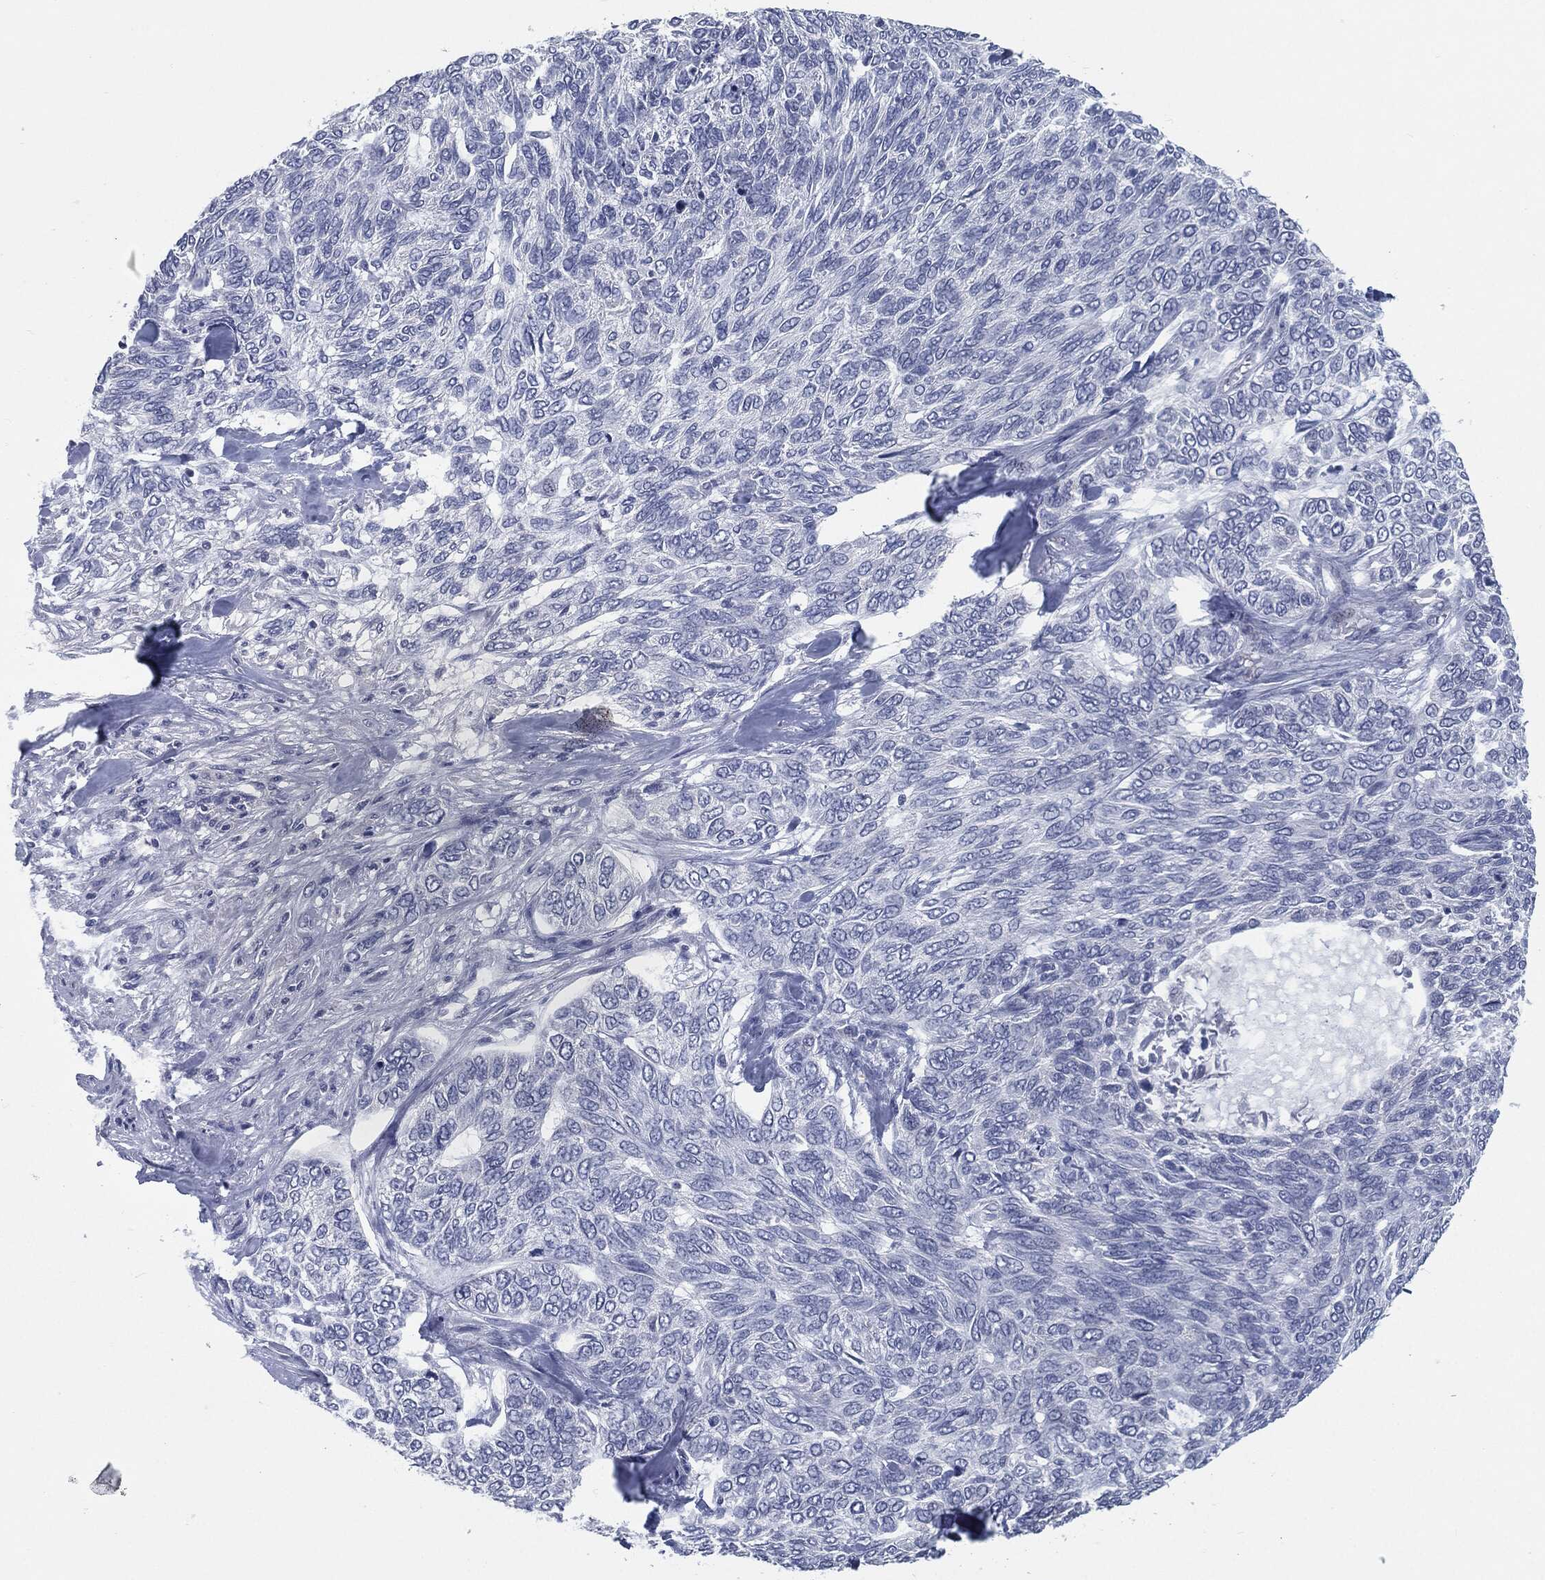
{"staining": {"intensity": "negative", "quantity": "none", "location": "none"}, "tissue": "skin cancer", "cell_type": "Tumor cells", "image_type": "cancer", "snomed": [{"axis": "morphology", "description": "Basal cell carcinoma"}, {"axis": "topography", "description": "Skin"}], "caption": "IHC image of human skin basal cell carcinoma stained for a protein (brown), which displays no positivity in tumor cells.", "gene": "PROM1", "patient": {"sex": "female", "age": 65}}